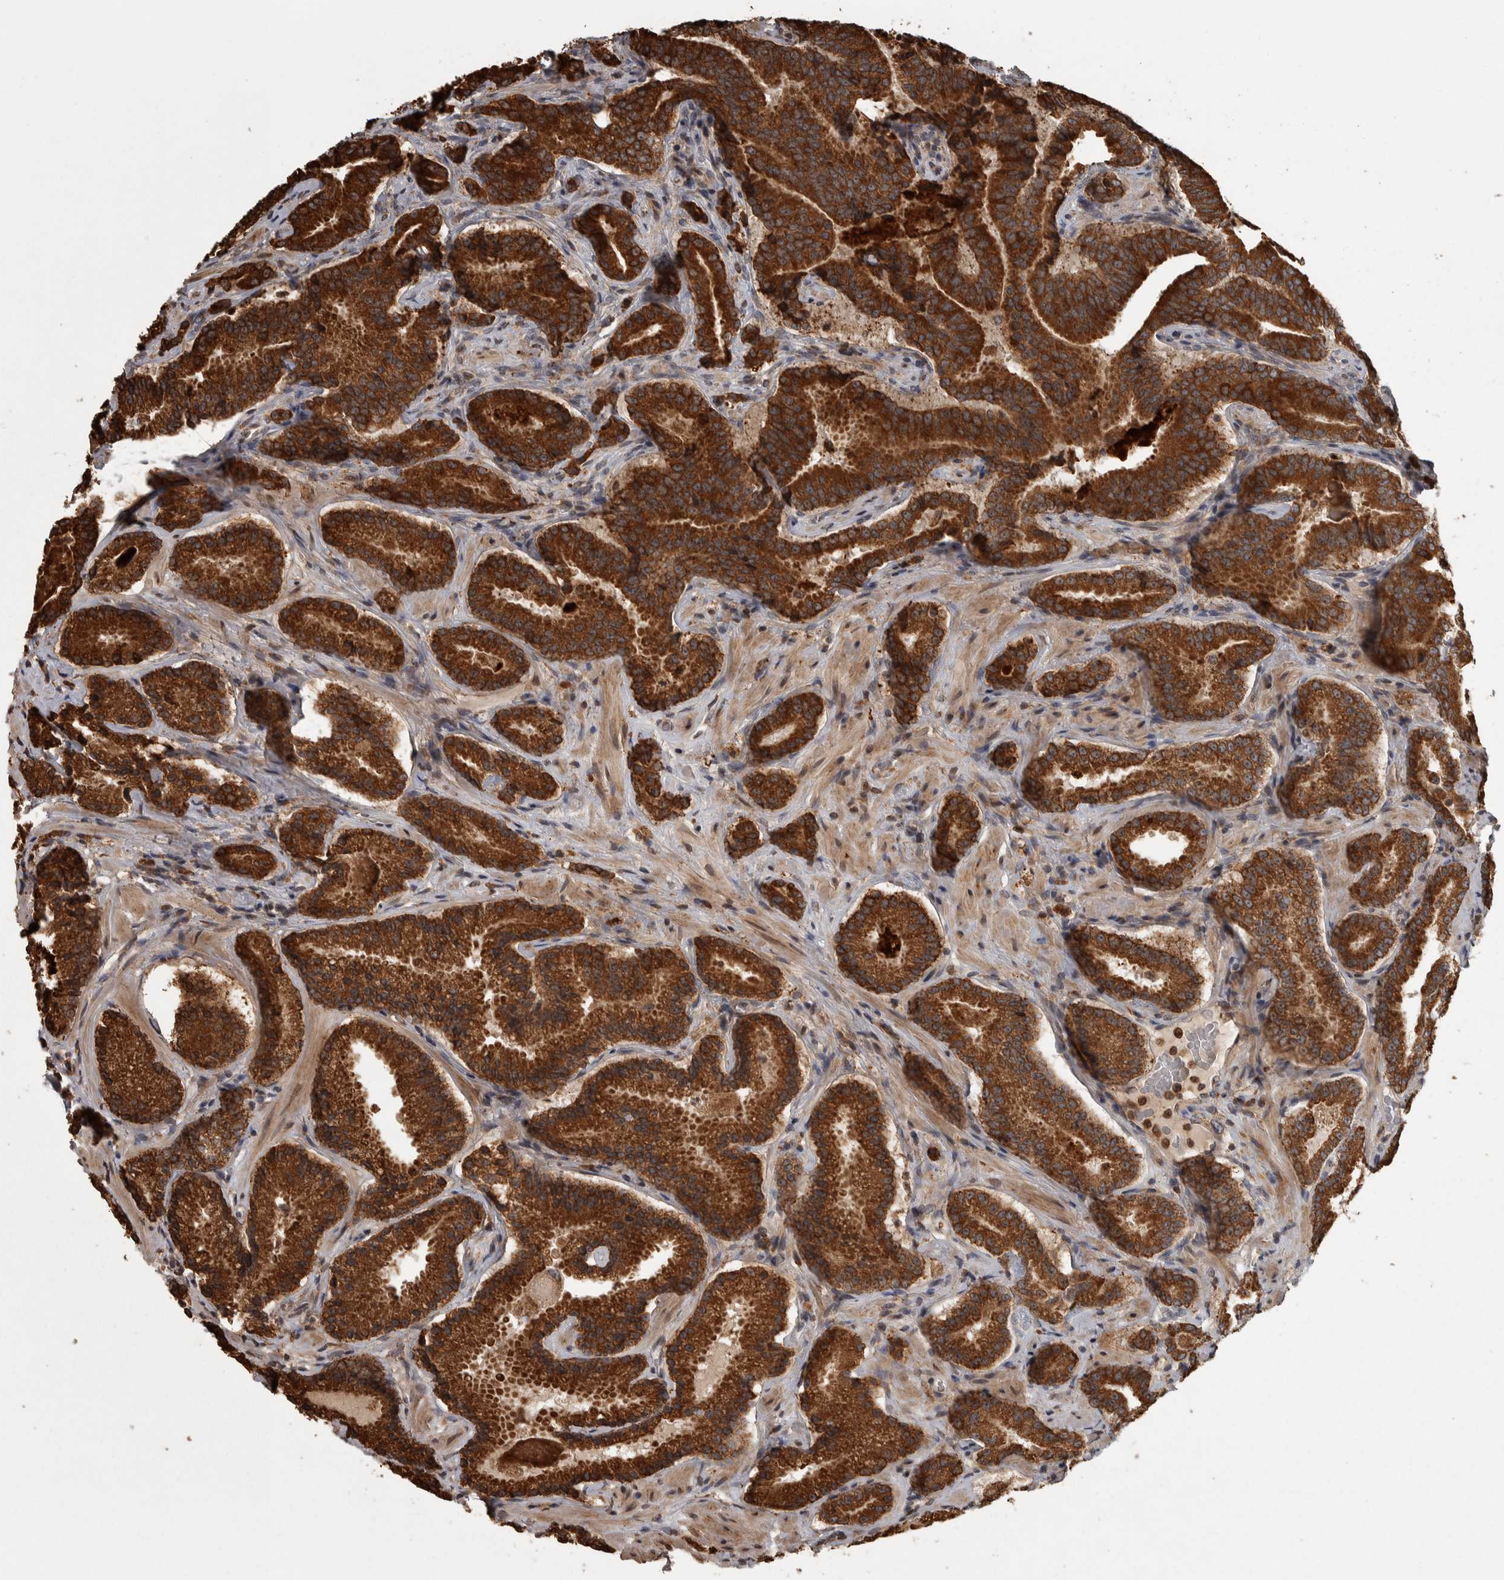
{"staining": {"intensity": "strong", "quantity": ">75%", "location": "cytoplasmic/membranous"}, "tissue": "prostate cancer", "cell_type": "Tumor cells", "image_type": "cancer", "snomed": [{"axis": "morphology", "description": "Adenocarcinoma, Low grade"}, {"axis": "topography", "description": "Prostate"}], "caption": "Protein expression analysis of human prostate adenocarcinoma (low-grade) reveals strong cytoplasmic/membranous staining in about >75% of tumor cells. The protein of interest is shown in brown color, while the nuclei are stained blue.", "gene": "AGBL3", "patient": {"sex": "male", "age": 51}}